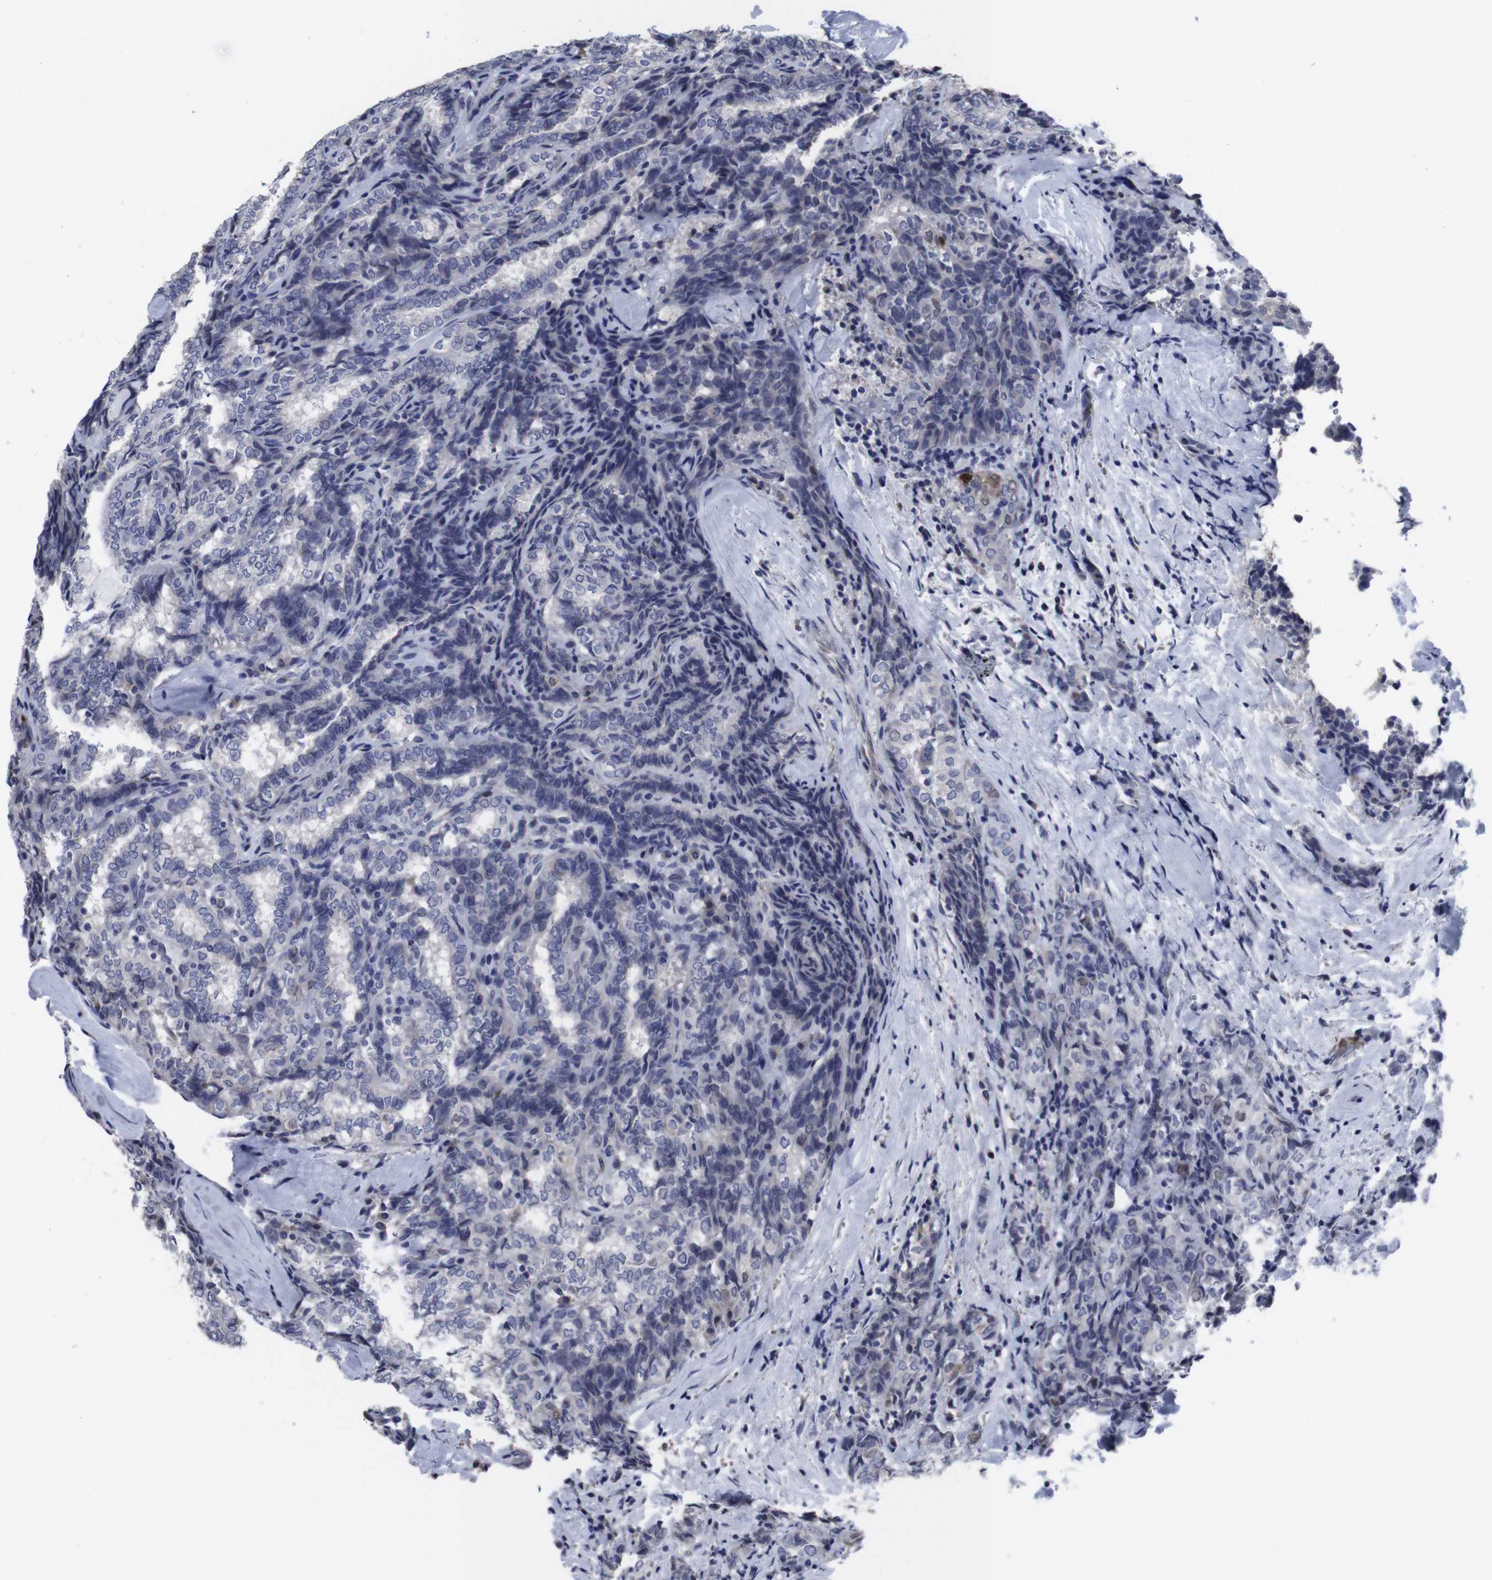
{"staining": {"intensity": "negative", "quantity": "none", "location": "none"}, "tissue": "thyroid cancer", "cell_type": "Tumor cells", "image_type": "cancer", "snomed": [{"axis": "morphology", "description": "Normal tissue, NOS"}, {"axis": "morphology", "description": "Papillary adenocarcinoma, NOS"}, {"axis": "topography", "description": "Thyroid gland"}], "caption": "An image of human thyroid cancer is negative for staining in tumor cells.", "gene": "SNCG", "patient": {"sex": "female", "age": 30}}